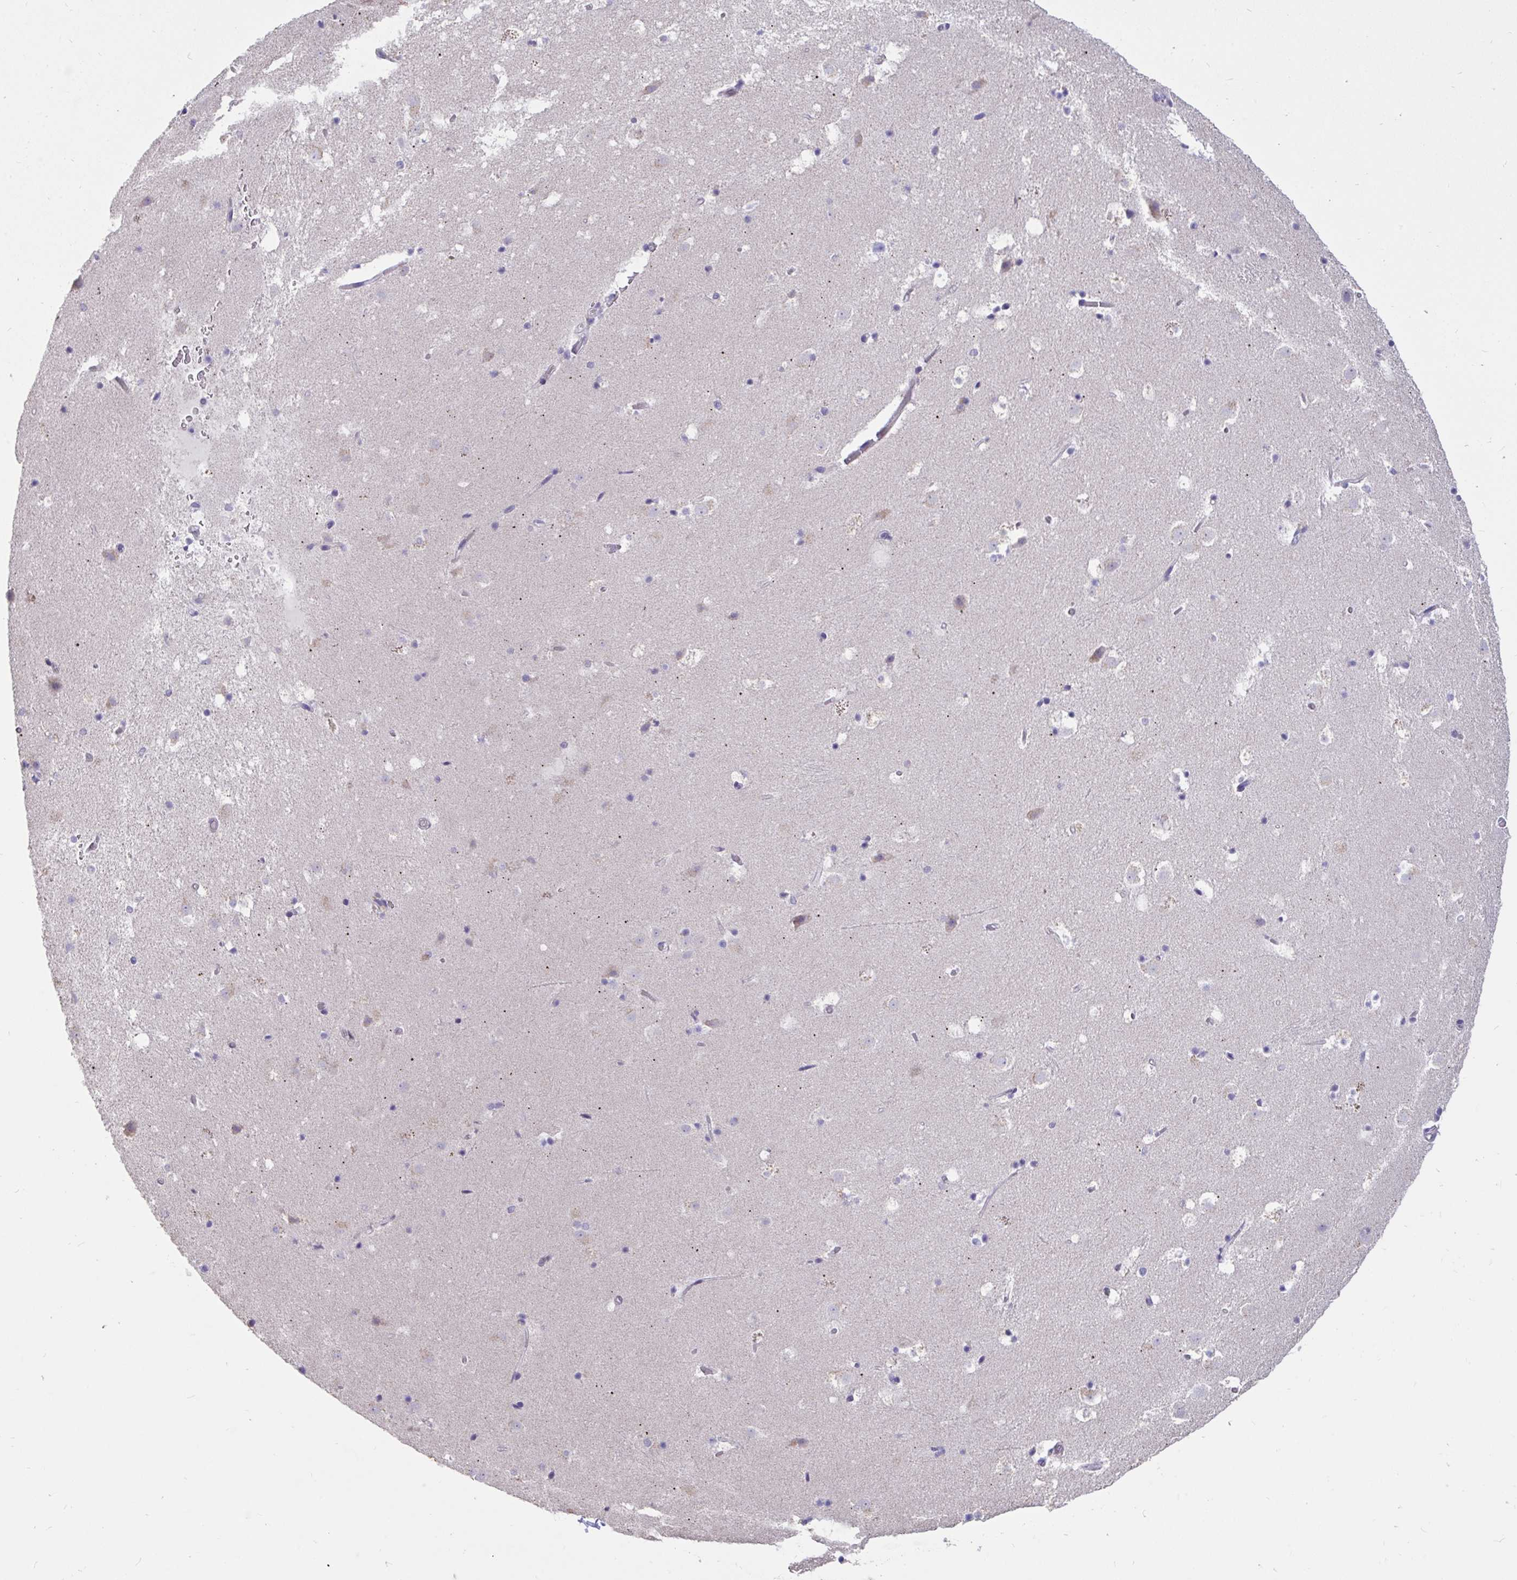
{"staining": {"intensity": "negative", "quantity": "none", "location": "none"}, "tissue": "caudate", "cell_type": "Glial cells", "image_type": "normal", "snomed": [{"axis": "morphology", "description": "Normal tissue, NOS"}, {"axis": "topography", "description": "Lateral ventricle wall"}], "caption": "Immunohistochemistry of unremarkable human caudate displays no staining in glial cells. (Brightfield microscopy of DAB IHC at high magnification).", "gene": "DDX39A", "patient": {"sex": "male", "age": 37}}